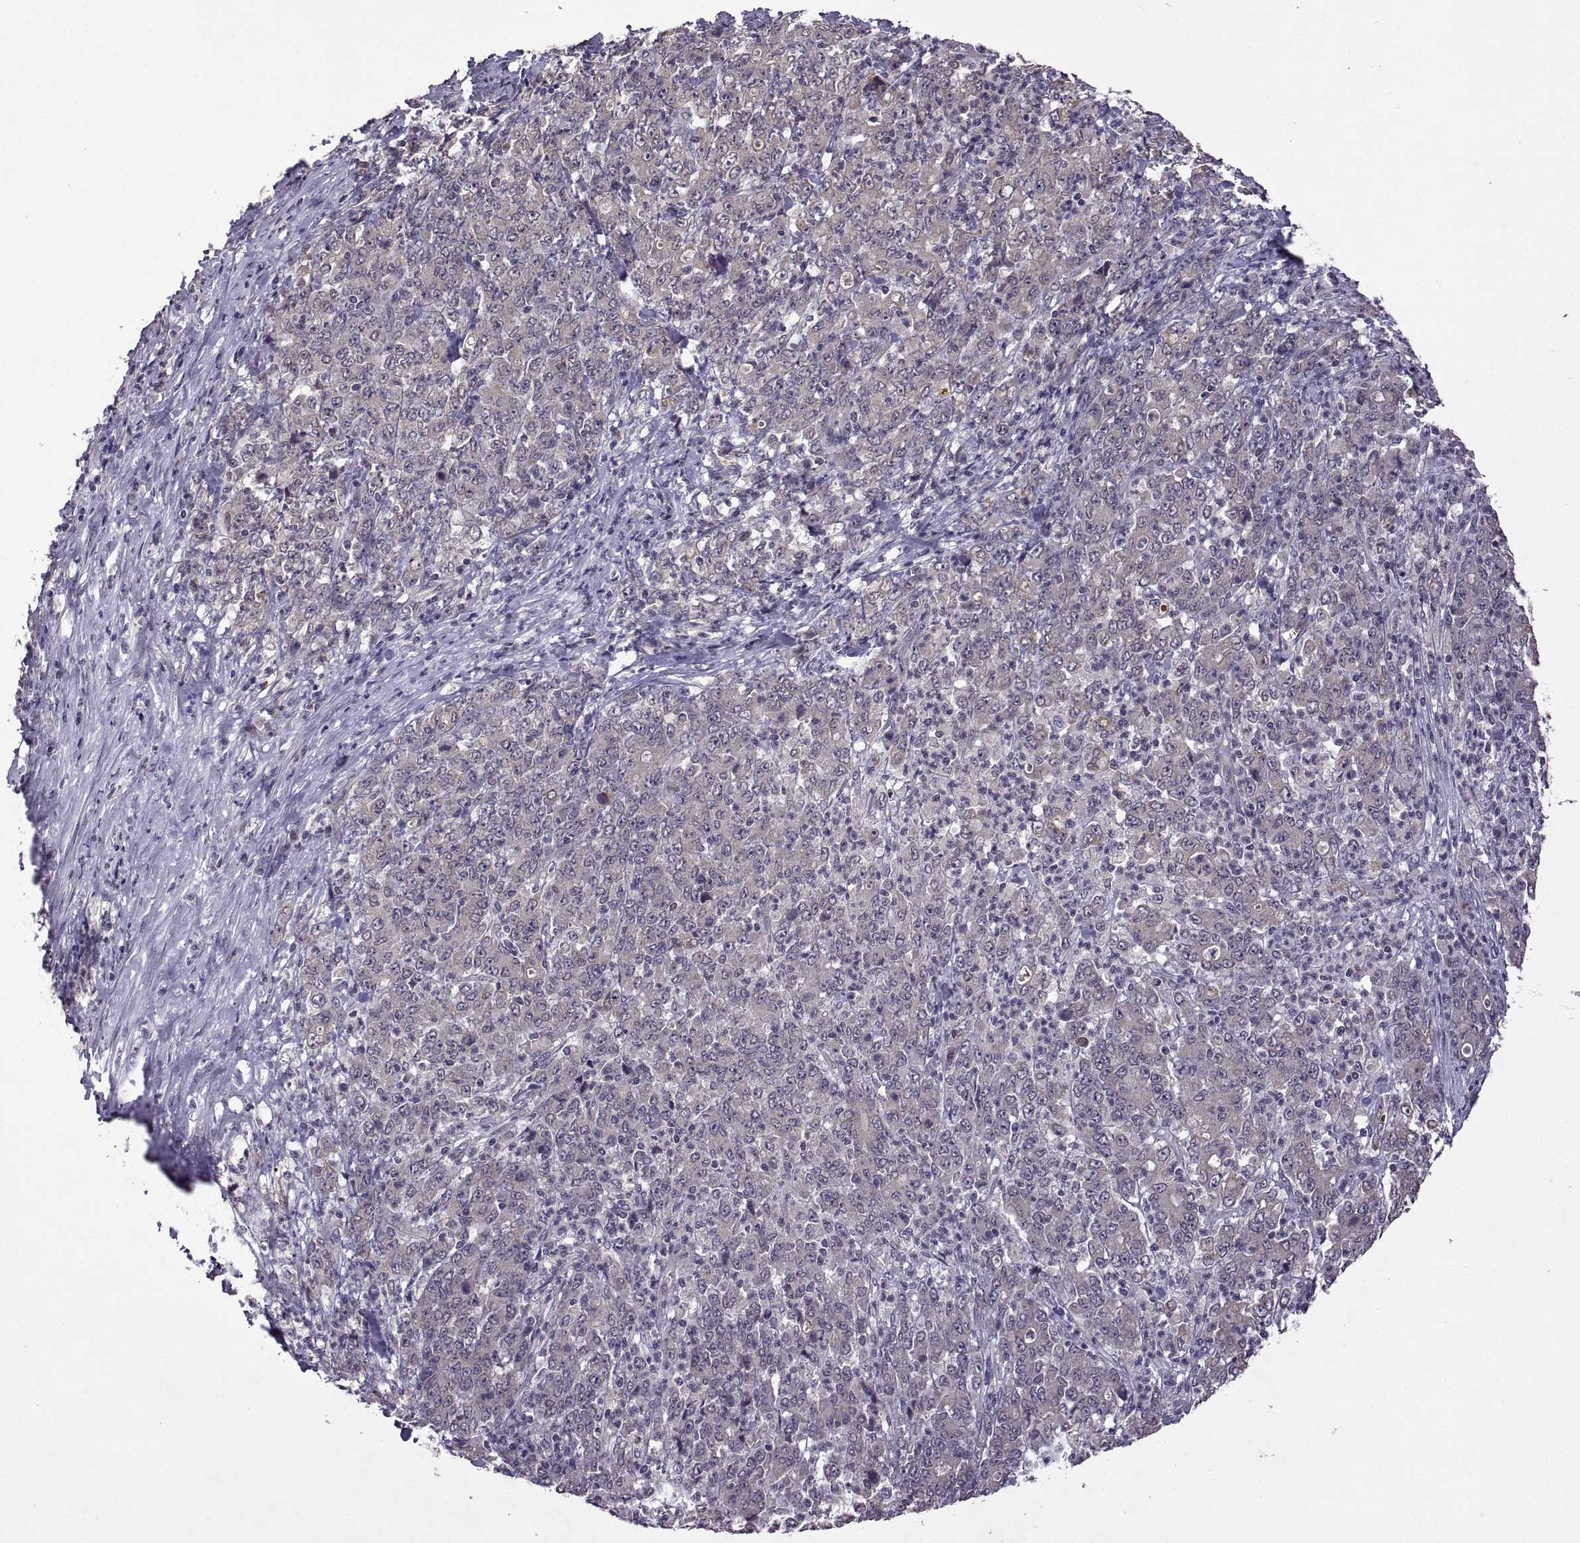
{"staining": {"intensity": "negative", "quantity": "none", "location": "none"}, "tissue": "stomach cancer", "cell_type": "Tumor cells", "image_type": "cancer", "snomed": [{"axis": "morphology", "description": "Adenocarcinoma, NOS"}, {"axis": "topography", "description": "Stomach, lower"}], "caption": "IHC of stomach cancer displays no expression in tumor cells.", "gene": "LAMA1", "patient": {"sex": "female", "age": 71}}